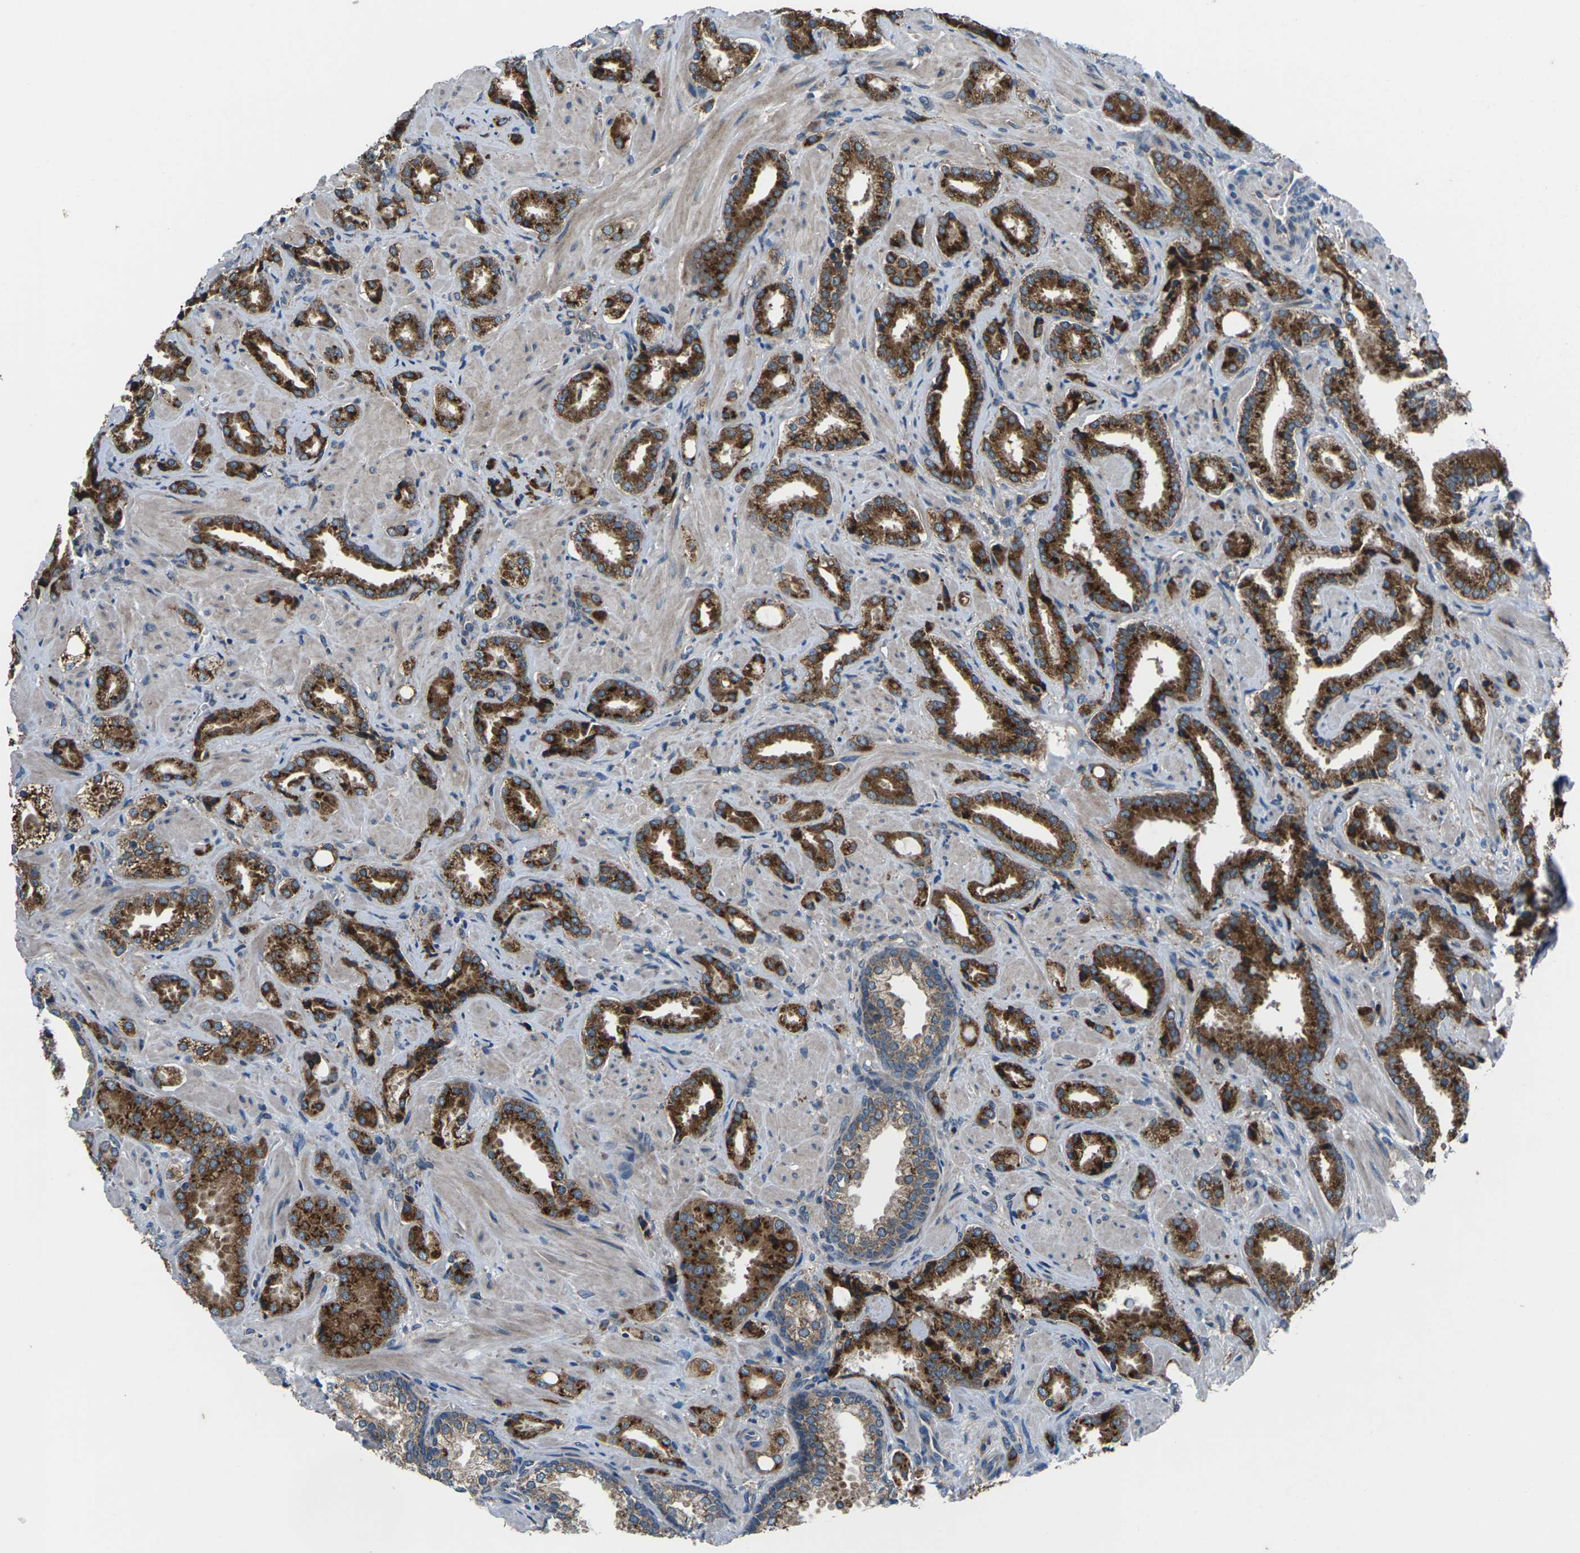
{"staining": {"intensity": "strong", "quantity": ">75%", "location": "cytoplasmic/membranous"}, "tissue": "prostate cancer", "cell_type": "Tumor cells", "image_type": "cancer", "snomed": [{"axis": "morphology", "description": "Adenocarcinoma, High grade"}, {"axis": "topography", "description": "Prostate"}], "caption": "The histopathology image demonstrates immunohistochemical staining of prostate adenocarcinoma (high-grade). There is strong cytoplasmic/membranous expression is present in approximately >75% of tumor cells. (Brightfield microscopy of DAB IHC at high magnification).", "gene": "GABRP", "patient": {"sex": "male", "age": 64}}